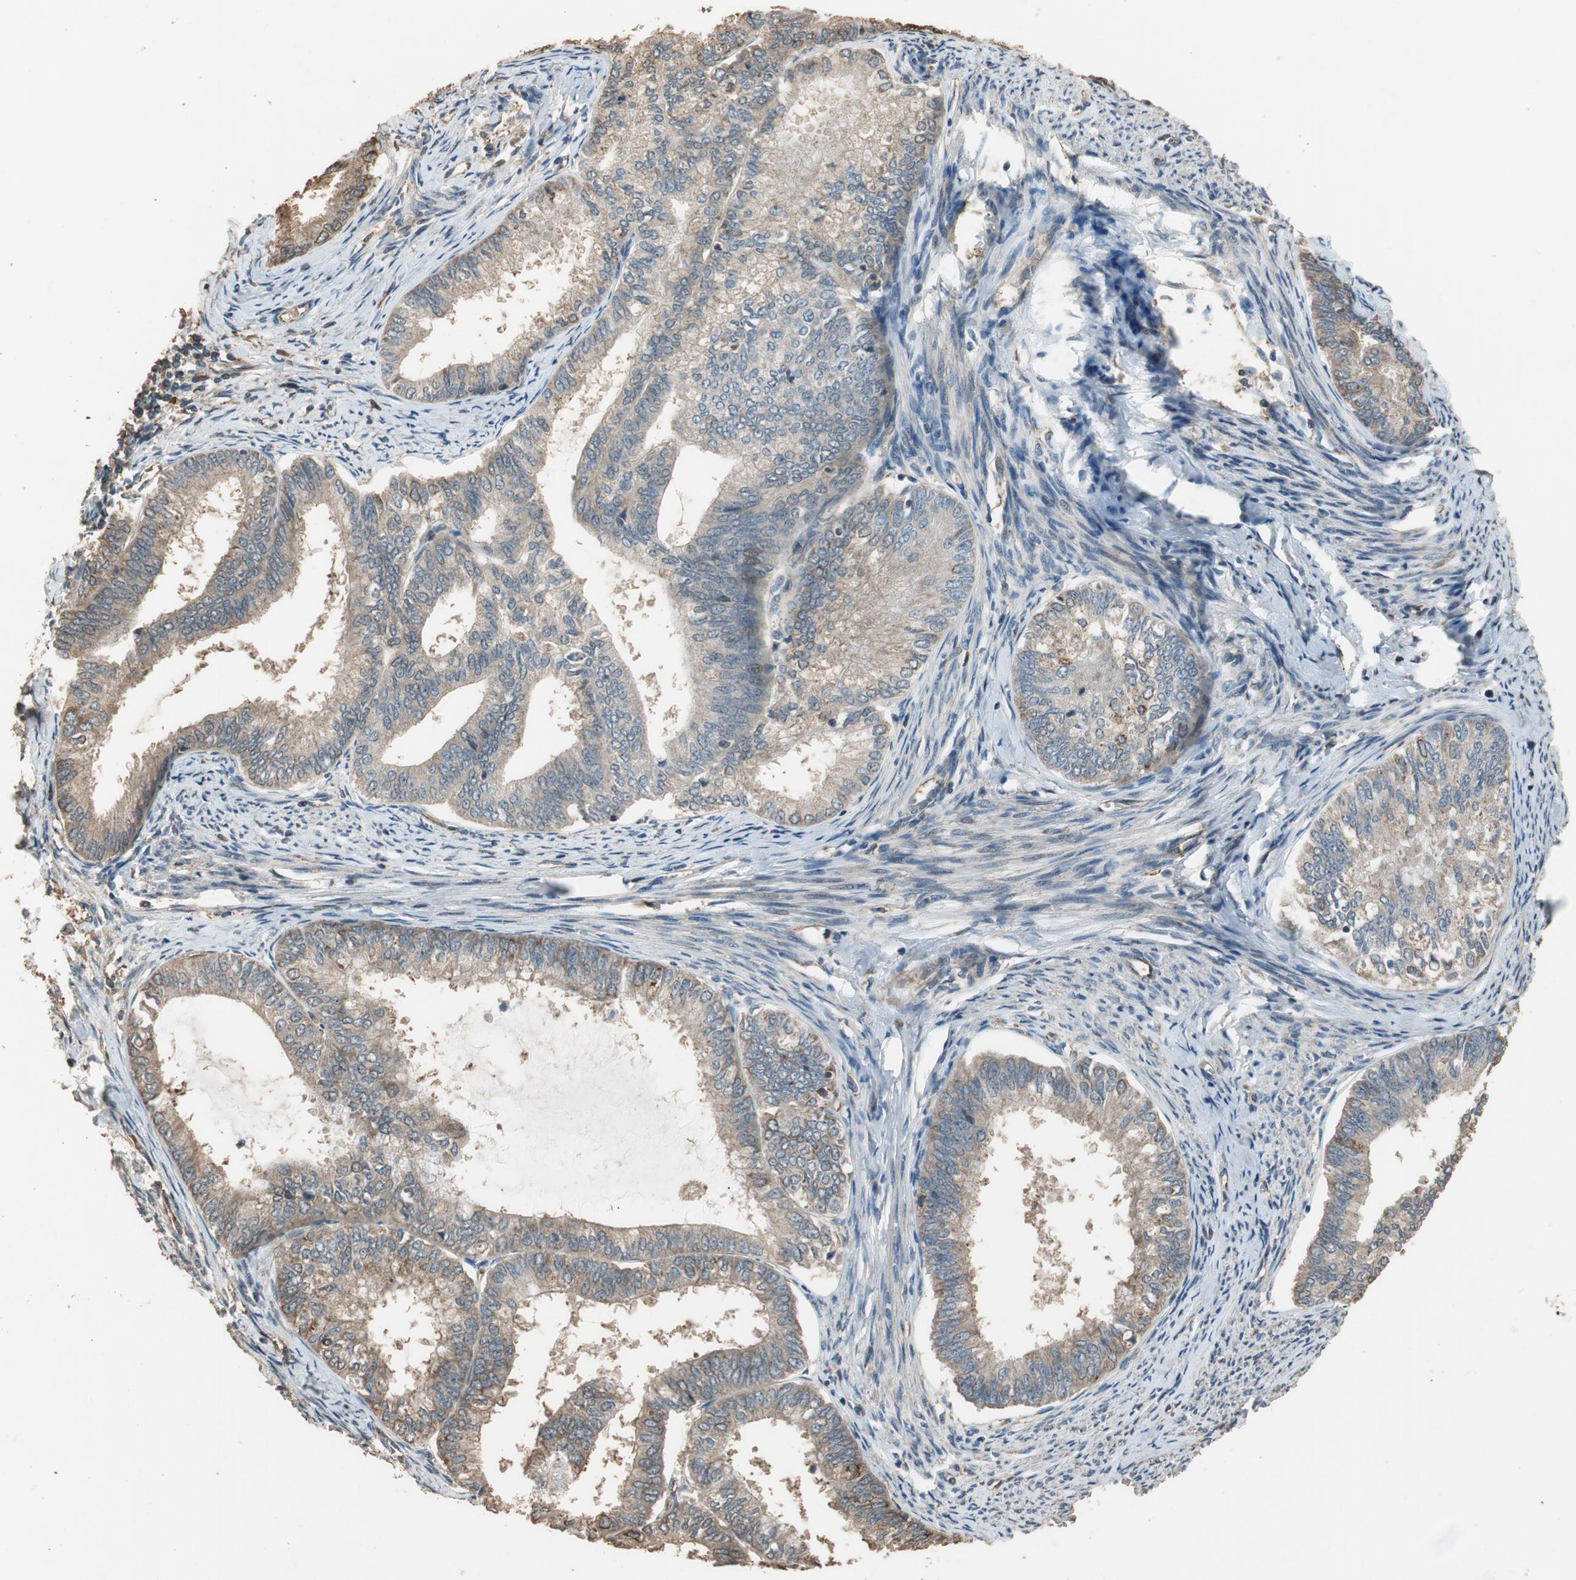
{"staining": {"intensity": "weak", "quantity": ">75%", "location": "cytoplasmic/membranous"}, "tissue": "endometrial cancer", "cell_type": "Tumor cells", "image_type": "cancer", "snomed": [{"axis": "morphology", "description": "Adenocarcinoma, NOS"}, {"axis": "topography", "description": "Endometrium"}], "caption": "This photomicrograph shows endometrial adenocarcinoma stained with immunohistochemistry to label a protein in brown. The cytoplasmic/membranous of tumor cells show weak positivity for the protein. Nuclei are counter-stained blue.", "gene": "MST1R", "patient": {"sex": "female", "age": 86}}